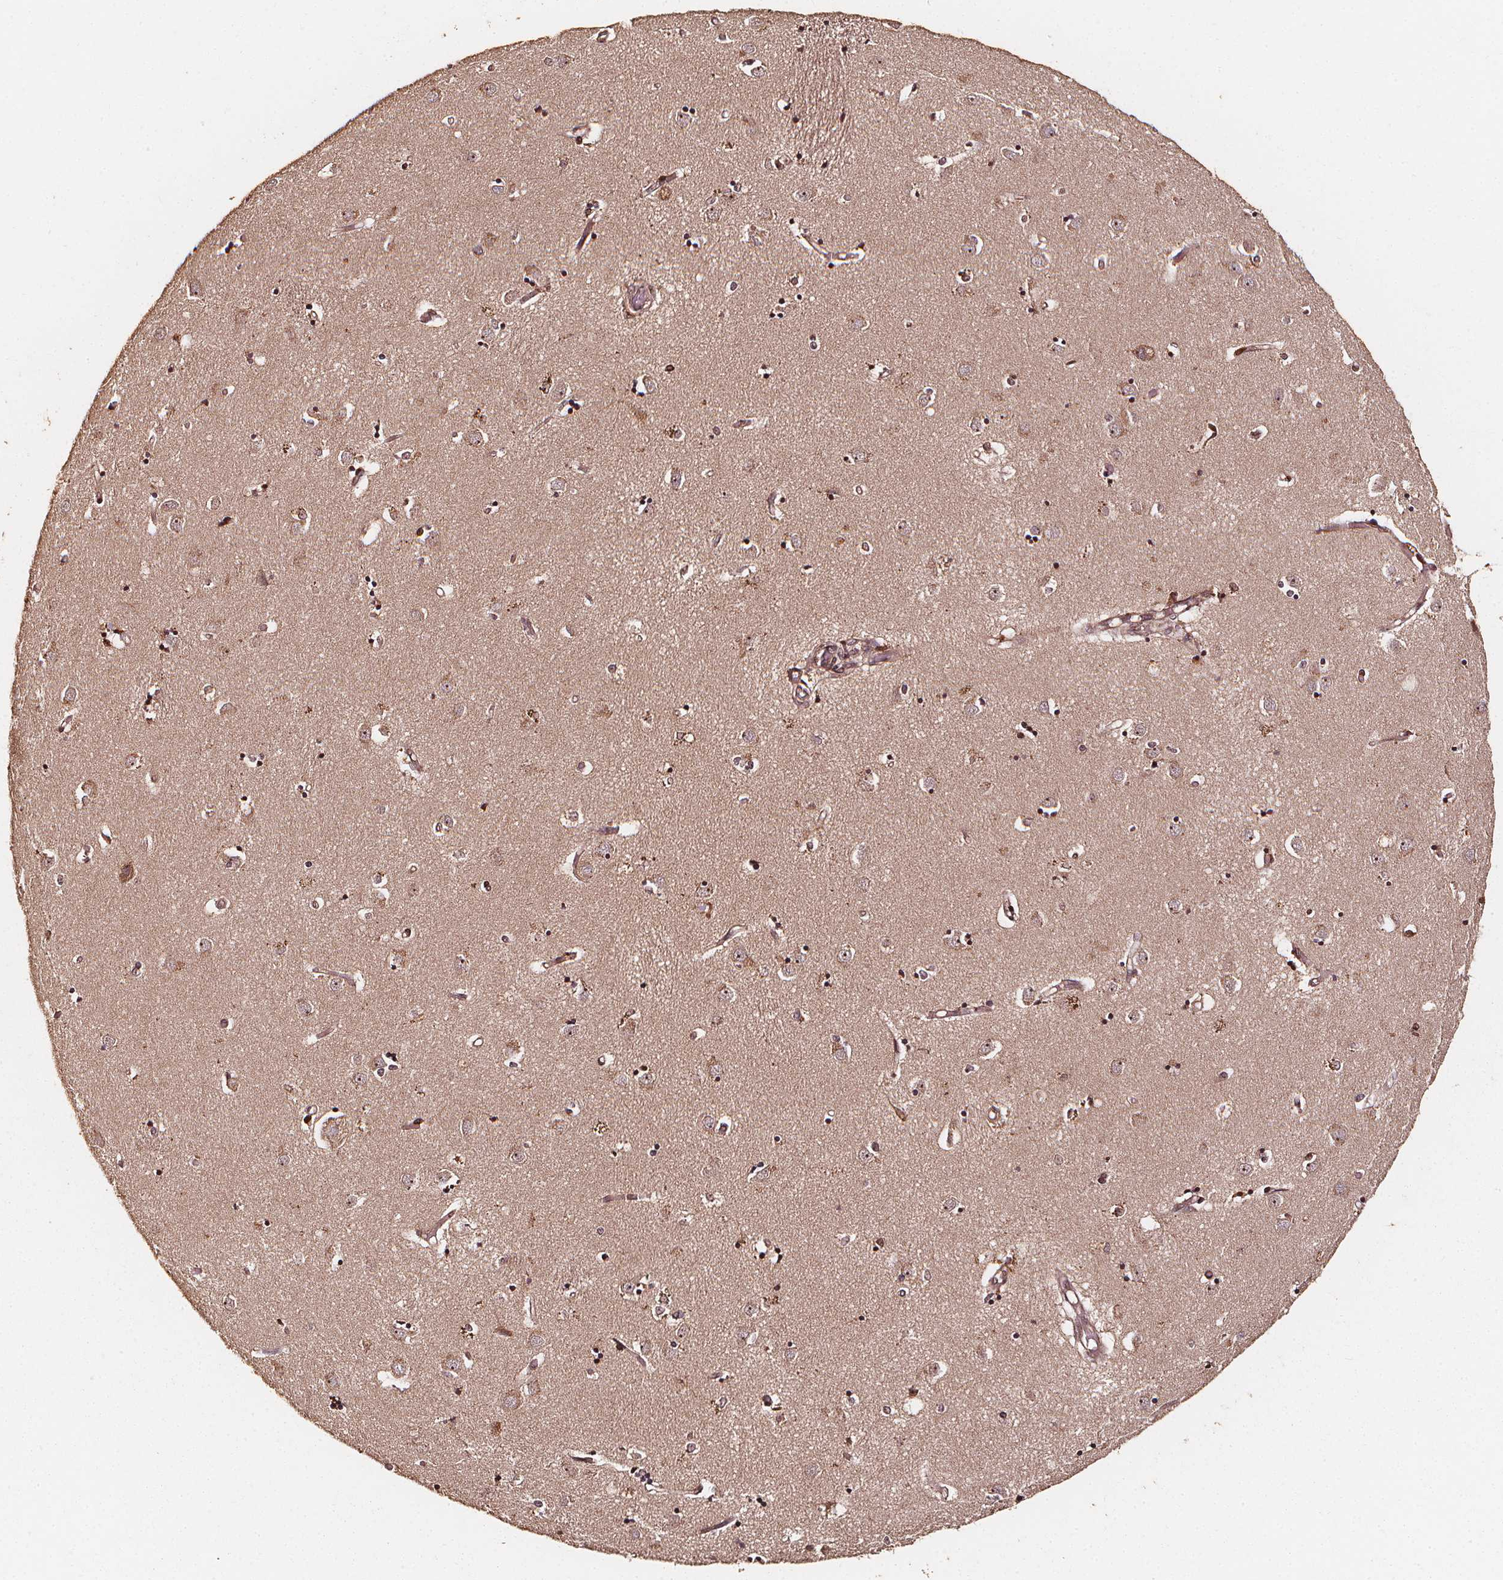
{"staining": {"intensity": "moderate", "quantity": ">75%", "location": "nuclear"}, "tissue": "caudate", "cell_type": "Glial cells", "image_type": "normal", "snomed": [{"axis": "morphology", "description": "Normal tissue, NOS"}, {"axis": "topography", "description": "Lateral ventricle wall"}], "caption": "About >75% of glial cells in benign human caudate show moderate nuclear protein staining as visualized by brown immunohistochemical staining.", "gene": "EXOSC9", "patient": {"sex": "male", "age": 54}}